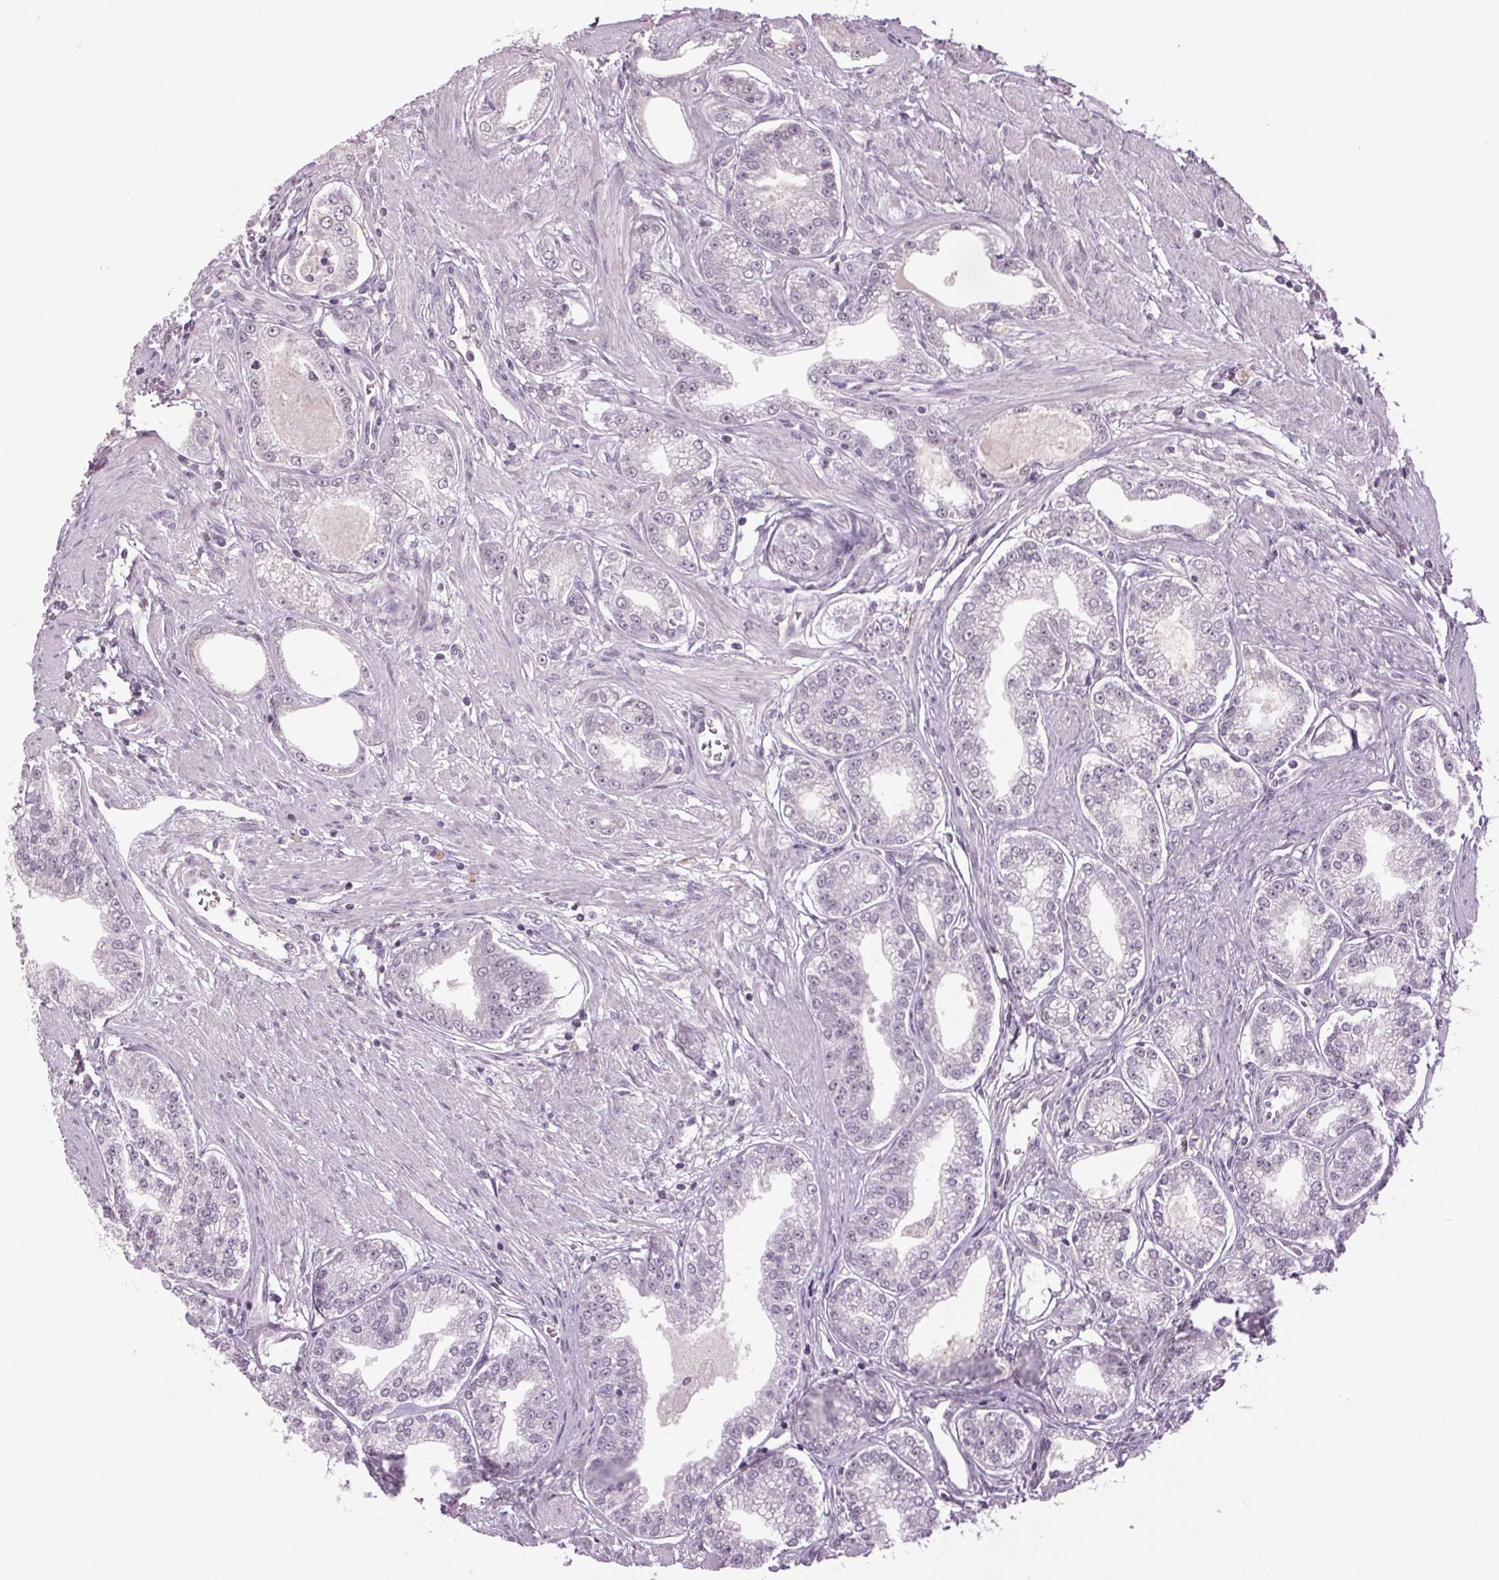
{"staining": {"intensity": "negative", "quantity": "none", "location": "none"}, "tissue": "prostate cancer", "cell_type": "Tumor cells", "image_type": "cancer", "snomed": [{"axis": "morphology", "description": "Adenocarcinoma, NOS"}, {"axis": "topography", "description": "Prostate"}], "caption": "Immunohistochemical staining of prostate cancer (adenocarcinoma) reveals no significant expression in tumor cells.", "gene": "DNAH12", "patient": {"sex": "male", "age": 71}}